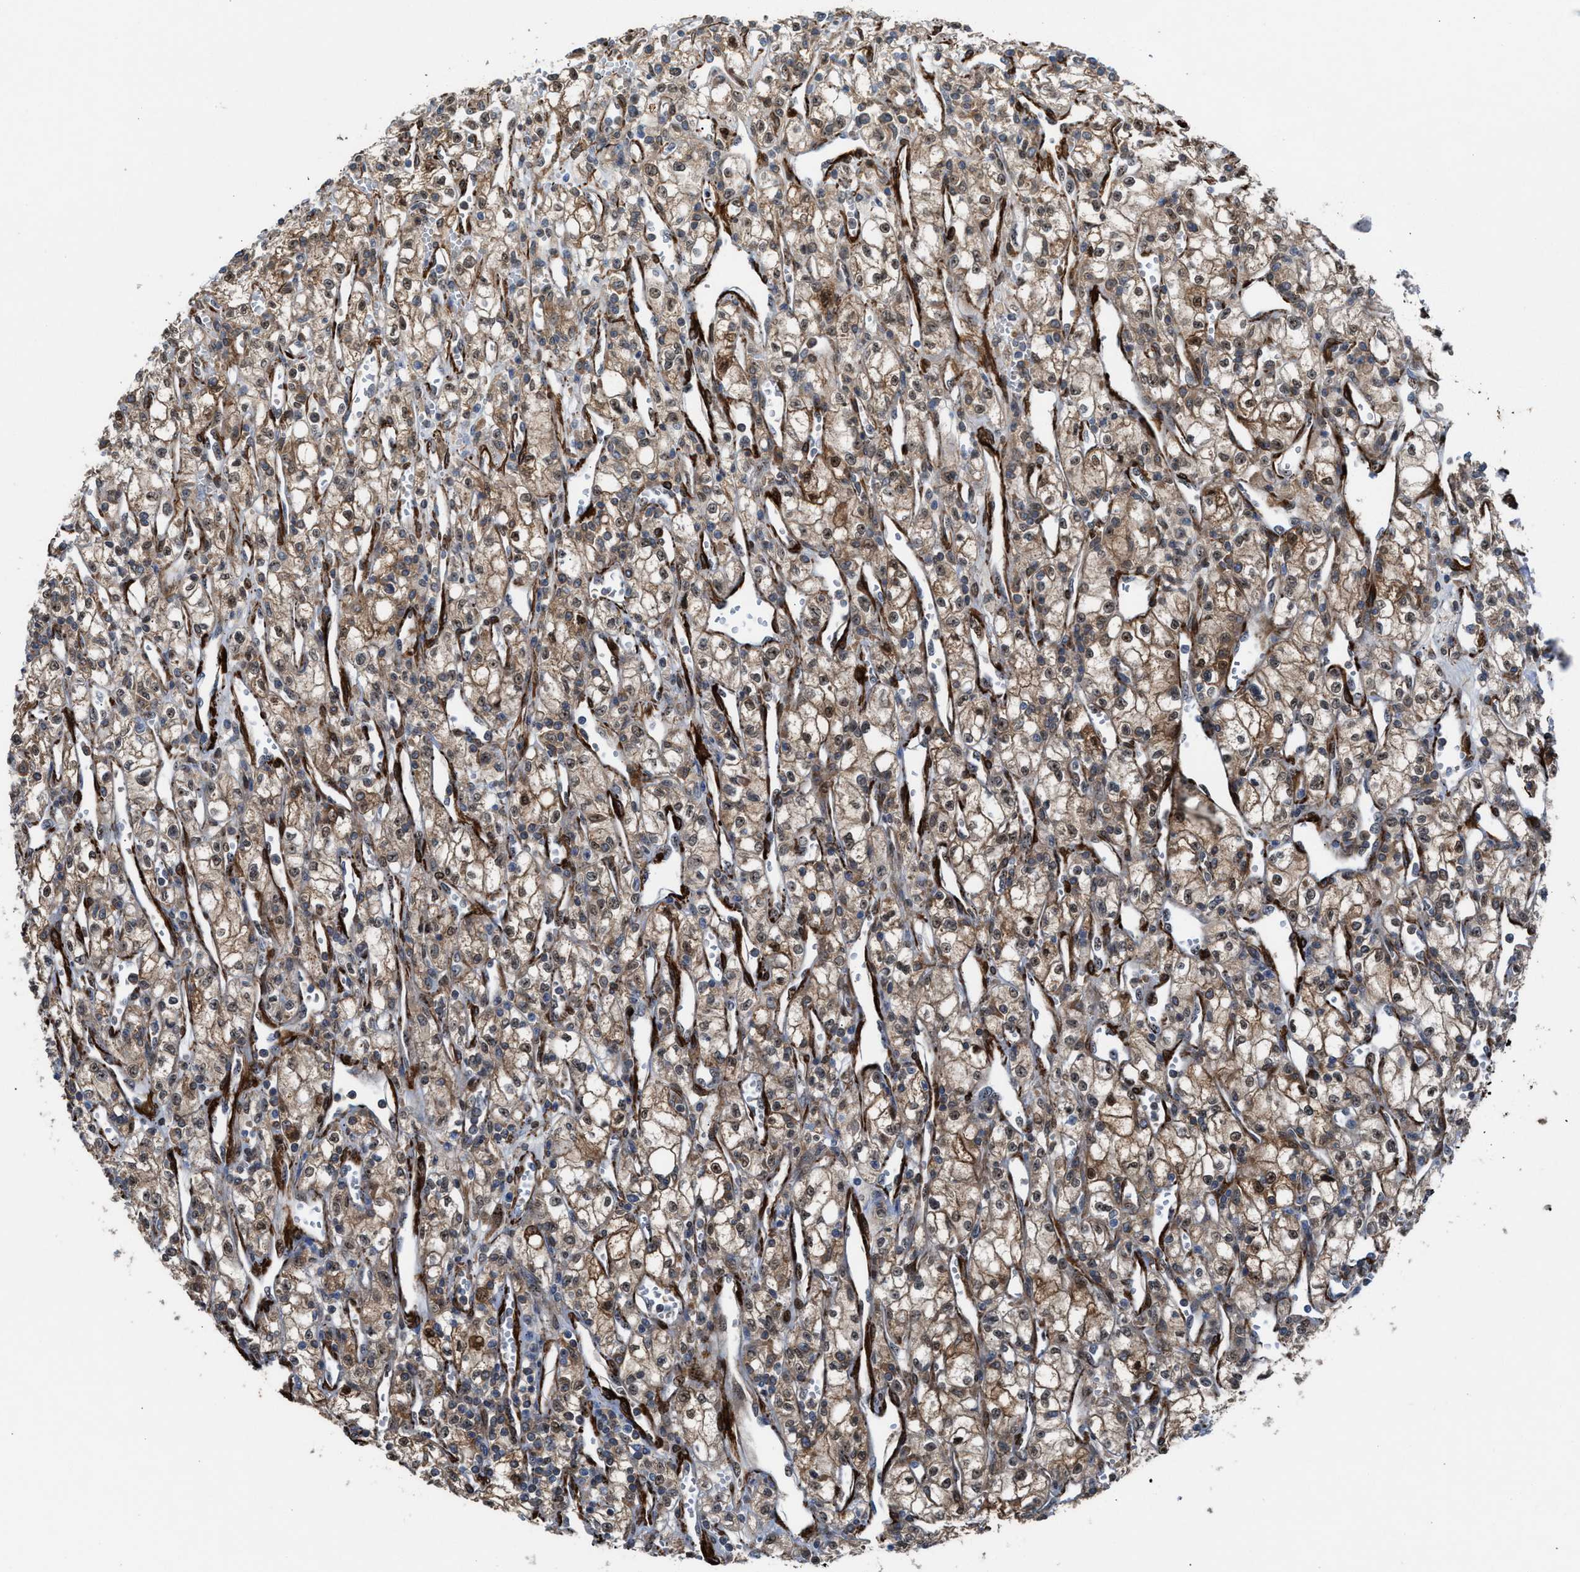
{"staining": {"intensity": "weak", "quantity": ">75%", "location": "cytoplasmic/membranous,nuclear"}, "tissue": "renal cancer", "cell_type": "Tumor cells", "image_type": "cancer", "snomed": [{"axis": "morphology", "description": "Adenocarcinoma, NOS"}, {"axis": "topography", "description": "Kidney"}], "caption": "Weak cytoplasmic/membranous and nuclear positivity is identified in approximately >75% of tumor cells in adenocarcinoma (renal).", "gene": "NQO2", "patient": {"sex": "male", "age": 59}}